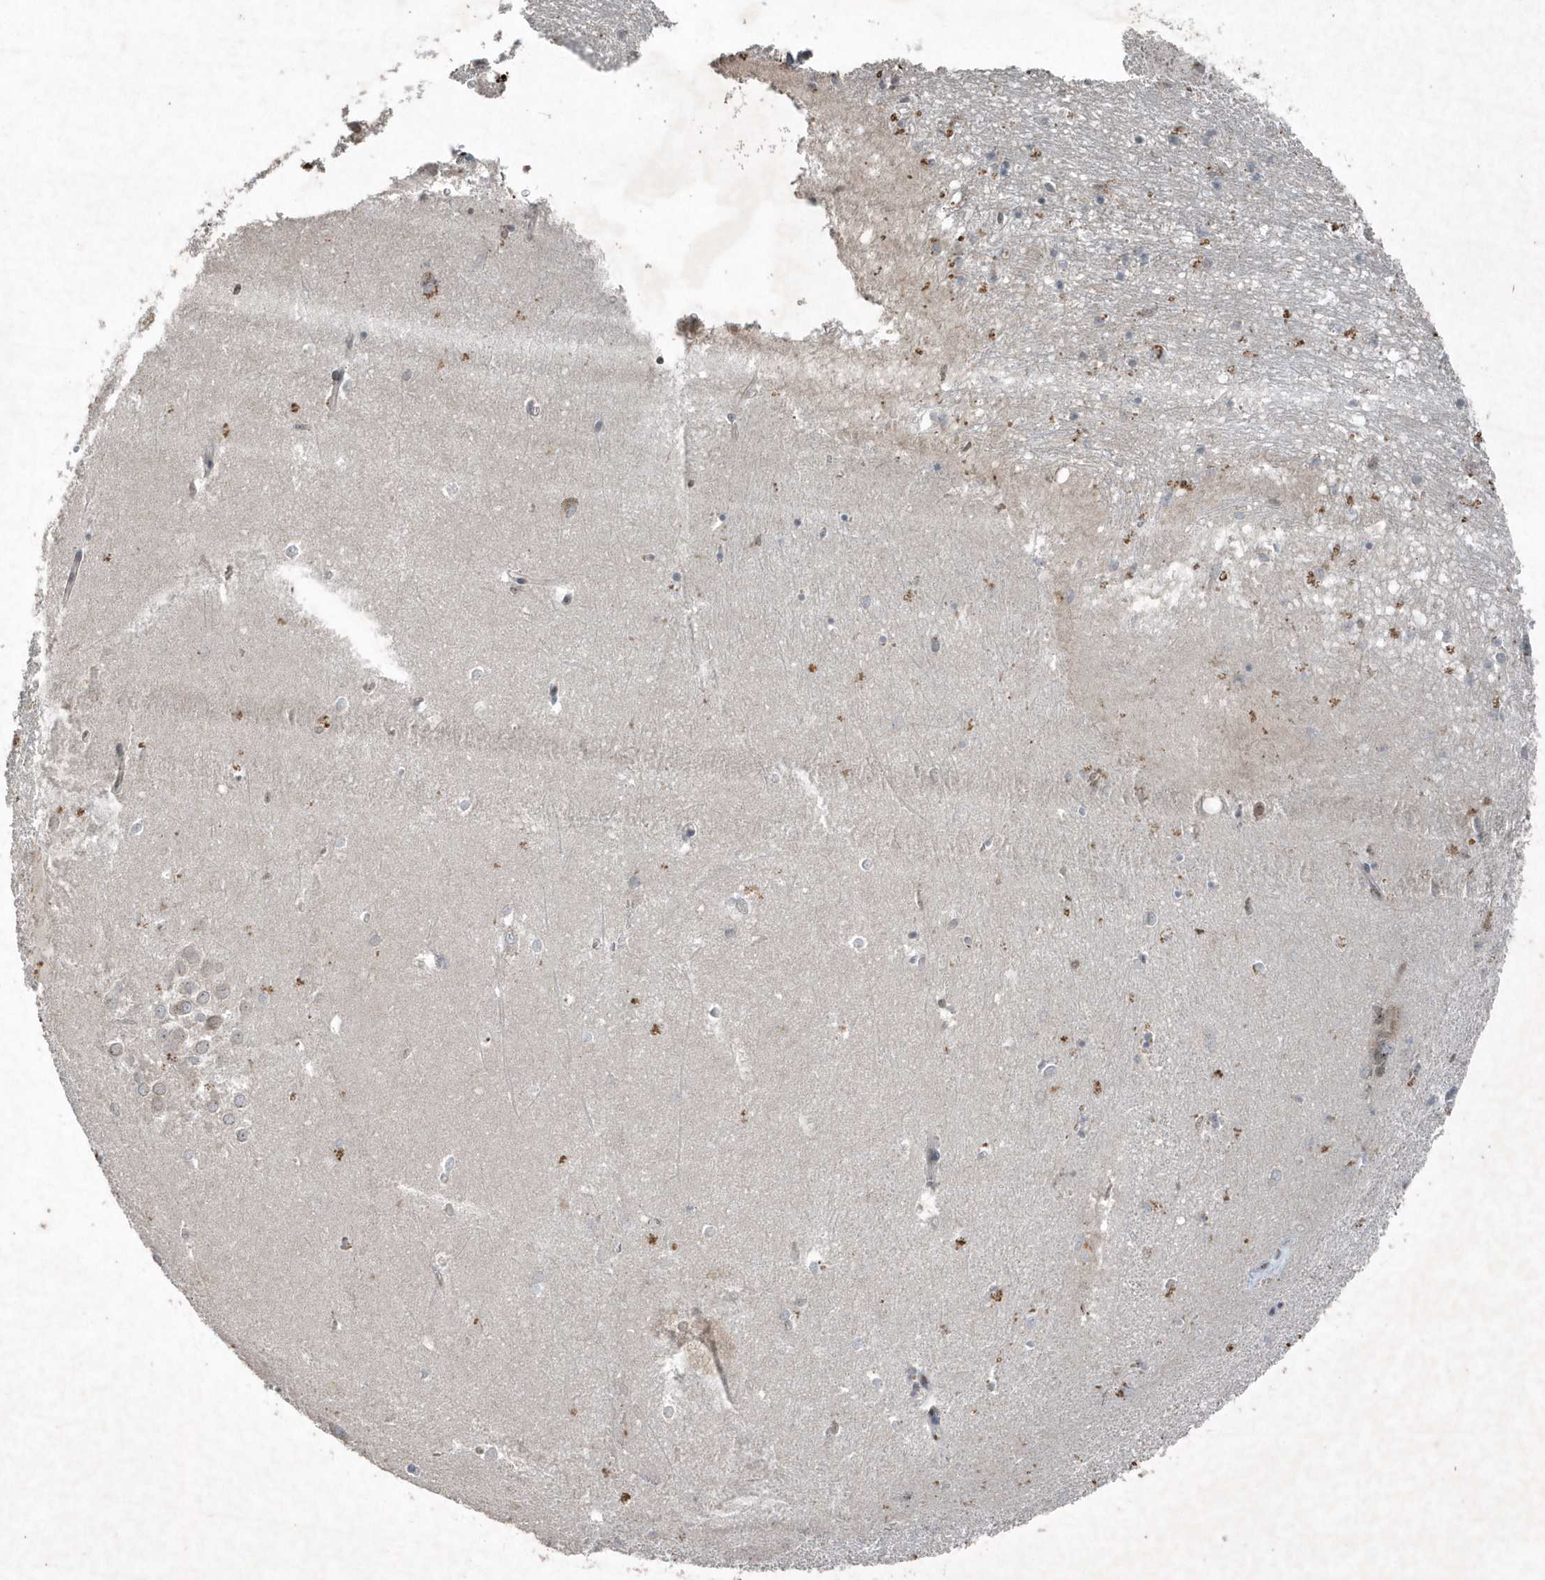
{"staining": {"intensity": "negative", "quantity": "none", "location": "none"}, "tissue": "hippocampus", "cell_type": "Glial cells", "image_type": "normal", "snomed": [{"axis": "morphology", "description": "Normal tissue, NOS"}, {"axis": "topography", "description": "Hippocampus"}], "caption": "High magnification brightfield microscopy of normal hippocampus stained with DAB (brown) and counterstained with hematoxylin (blue): glial cells show no significant expression. Brightfield microscopy of immunohistochemistry (IHC) stained with DAB (3,3'-diaminobenzidine) (brown) and hematoxylin (blue), captured at high magnification.", "gene": "QTRT2", "patient": {"sex": "female", "age": 64}}